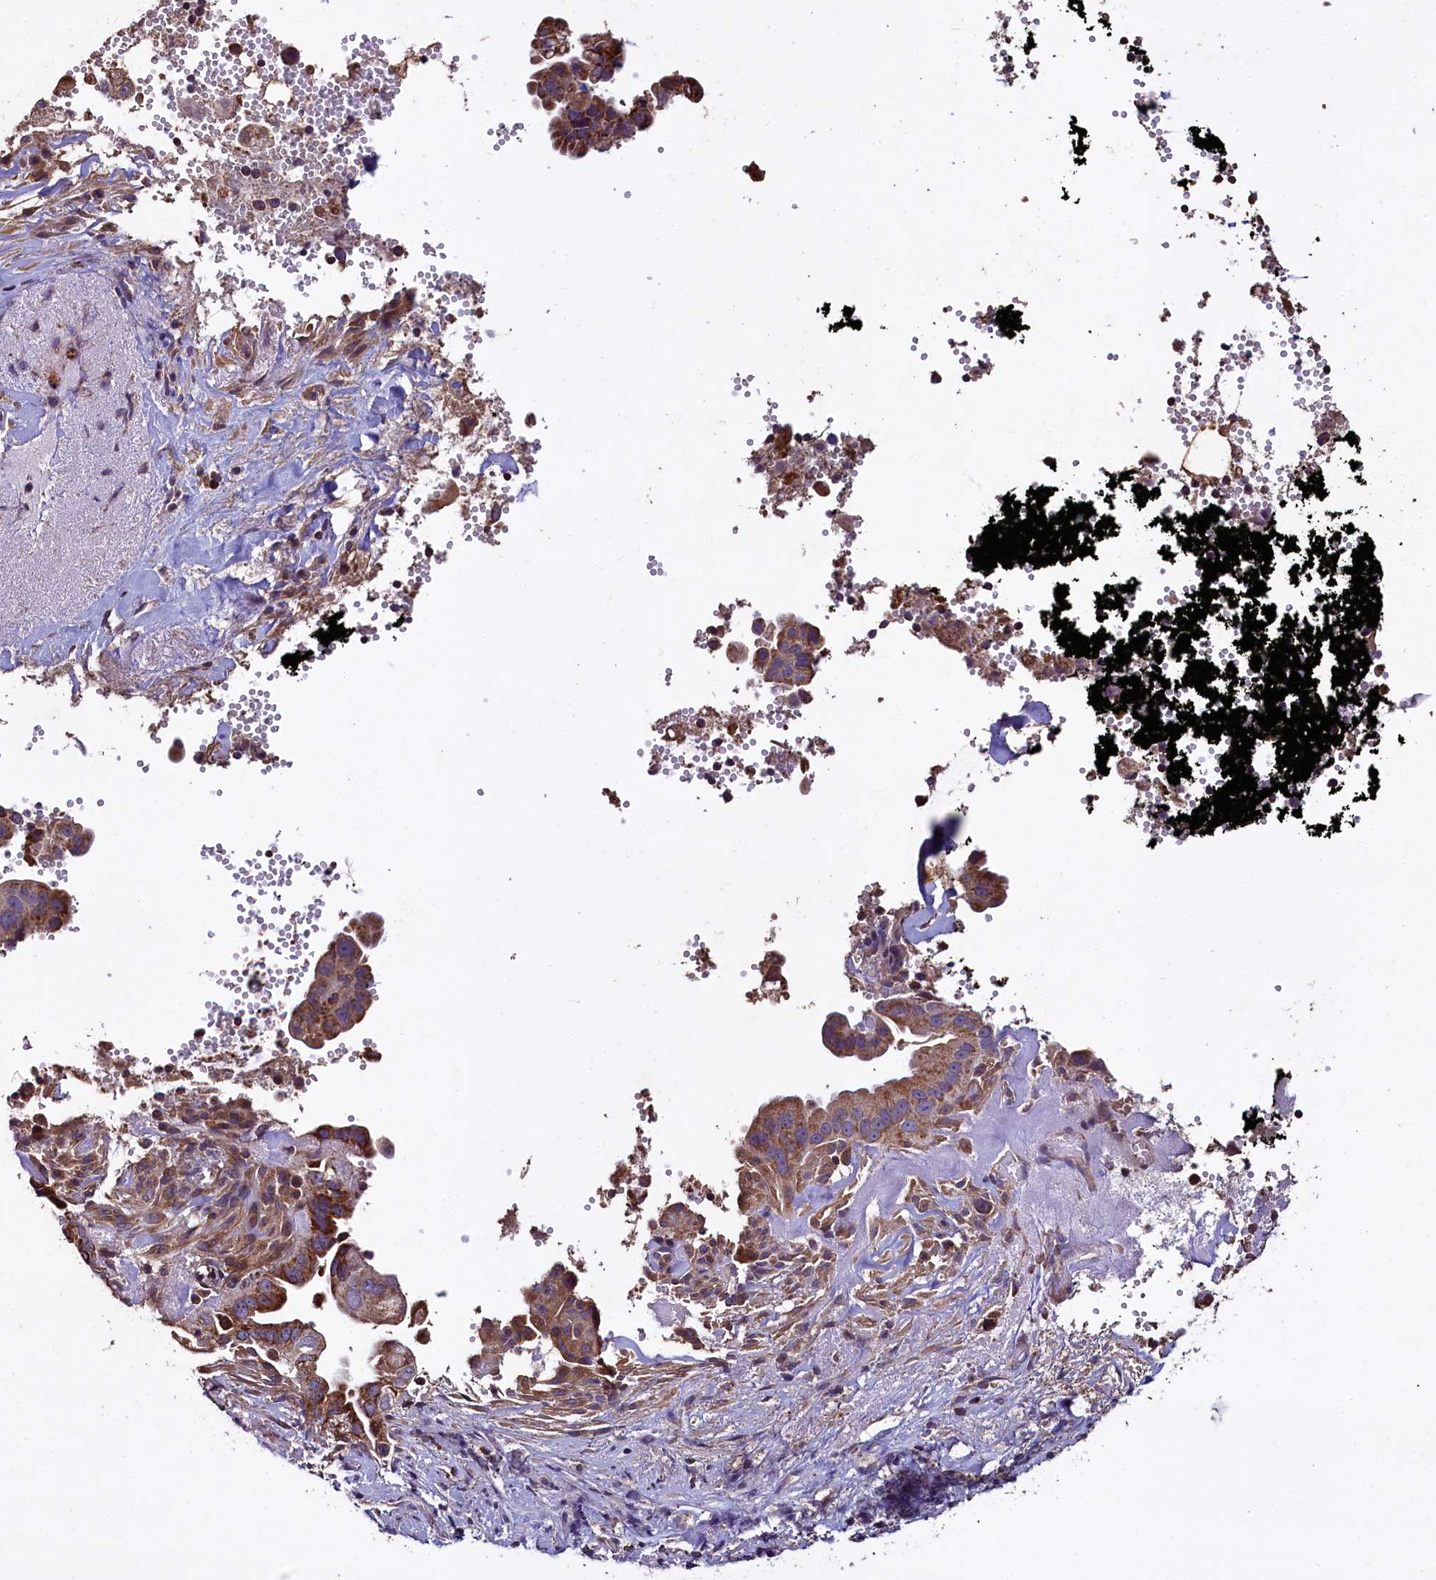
{"staining": {"intensity": "moderate", "quantity": ">75%", "location": "cytoplasmic/membranous"}, "tissue": "pancreatic cancer", "cell_type": "Tumor cells", "image_type": "cancer", "snomed": [{"axis": "morphology", "description": "Inflammation, NOS"}, {"axis": "morphology", "description": "Adenocarcinoma, NOS"}, {"axis": "topography", "description": "Pancreas"}], "caption": "Immunohistochemical staining of human pancreatic cancer displays medium levels of moderate cytoplasmic/membranous positivity in approximately >75% of tumor cells.", "gene": "COQ9", "patient": {"sex": "female", "age": 56}}